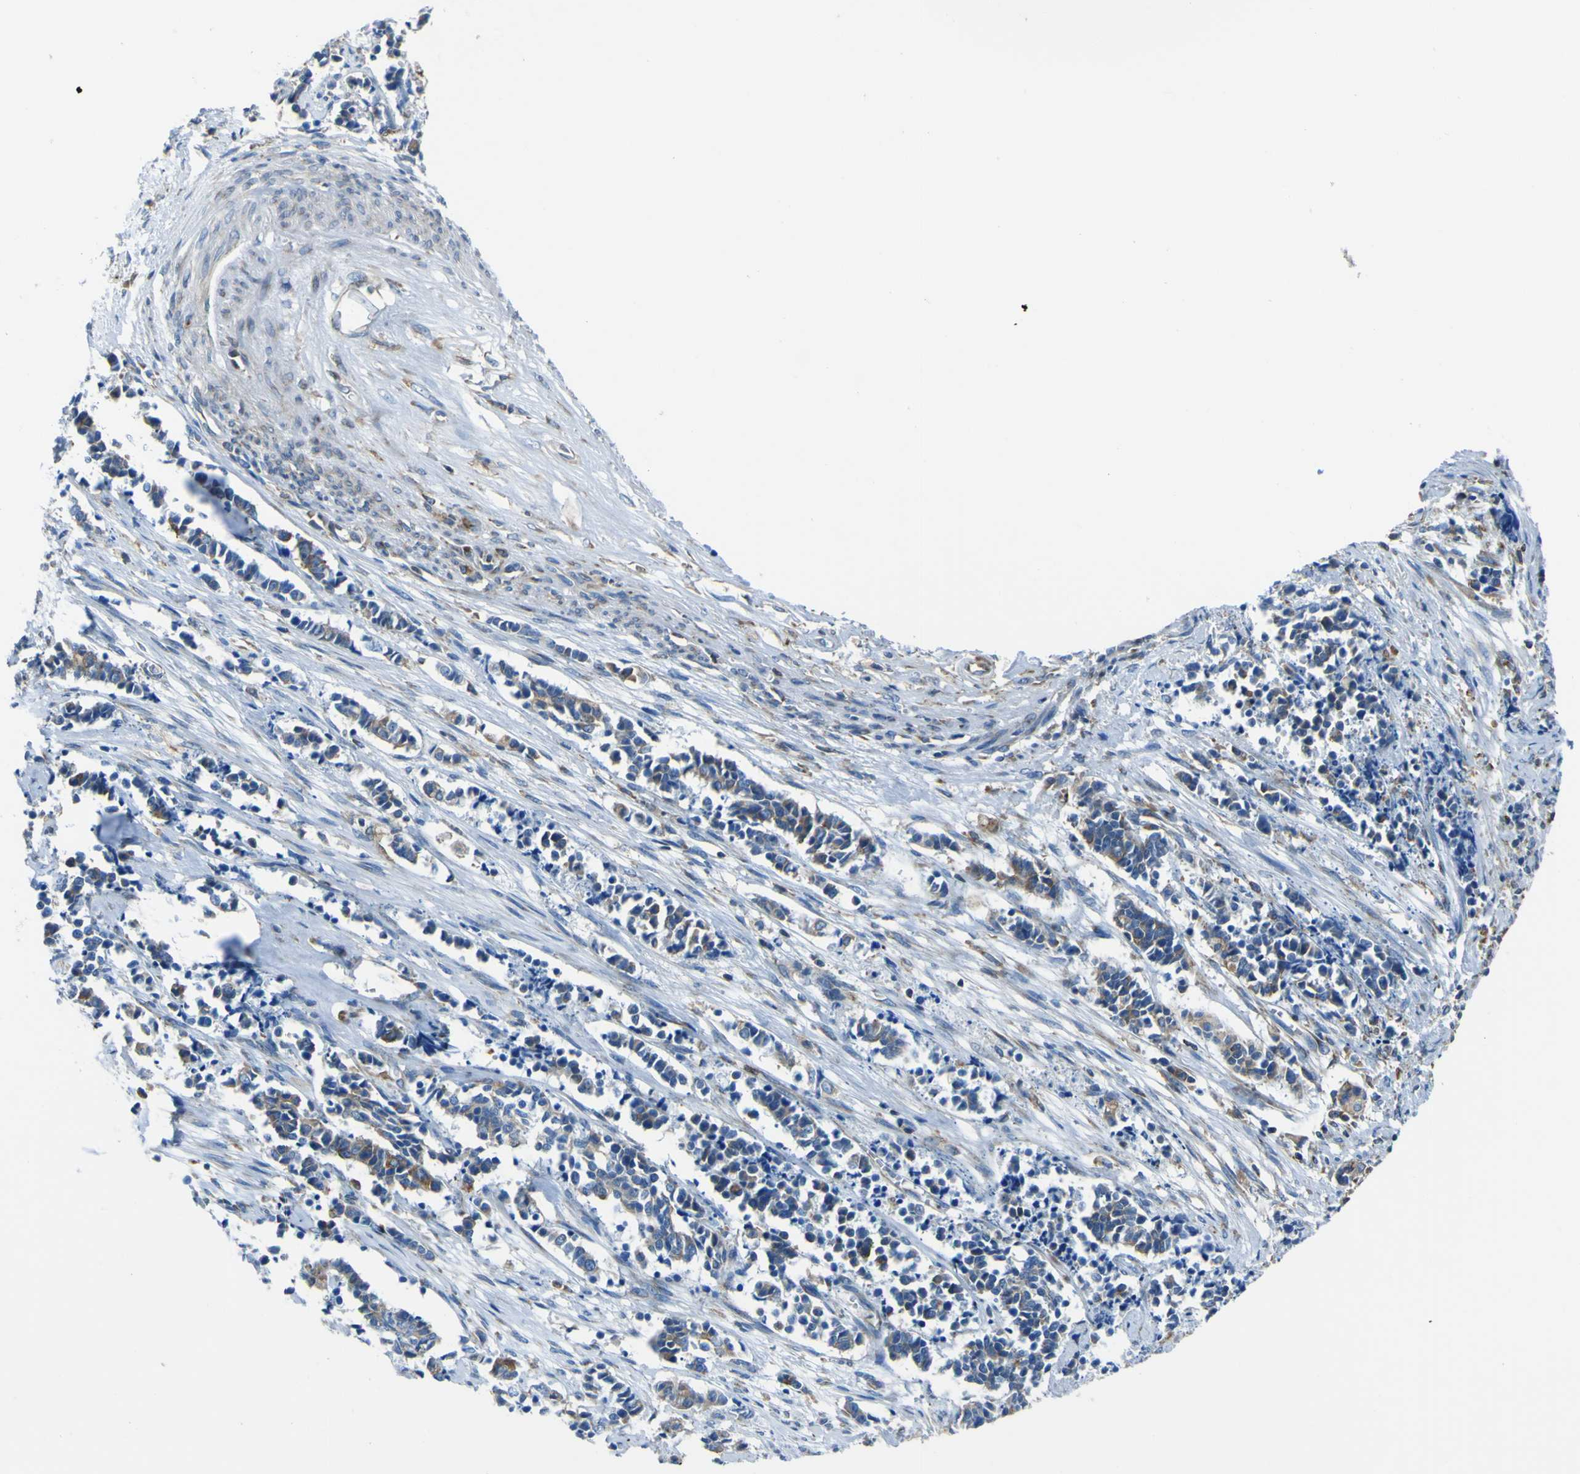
{"staining": {"intensity": "moderate", "quantity": "25%-75%", "location": "cytoplasmic/membranous"}, "tissue": "cervical cancer", "cell_type": "Tumor cells", "image_type": "cancer", "snomed": [{"axis": "morphology", "description": "Normal tissue, NOS"}, {"axis": "morphology", "description": "Squamous cell carcinoma, NOS"}, {"axis": "topography", "description": "Cervix"}], "caption": "Immunohistochemistry (IHC) image of neoplastic tissue: human cervical squamous cell carcinoma stained using IHC exhibits medium levels of moderate protein expression localized specifically in the cytoplasmic/membranous of tumor cells, appearing as a cytoplasmic/membranous brown color.", "gene": "STIM1", "patient": {"sex": "female", "age": 35}}